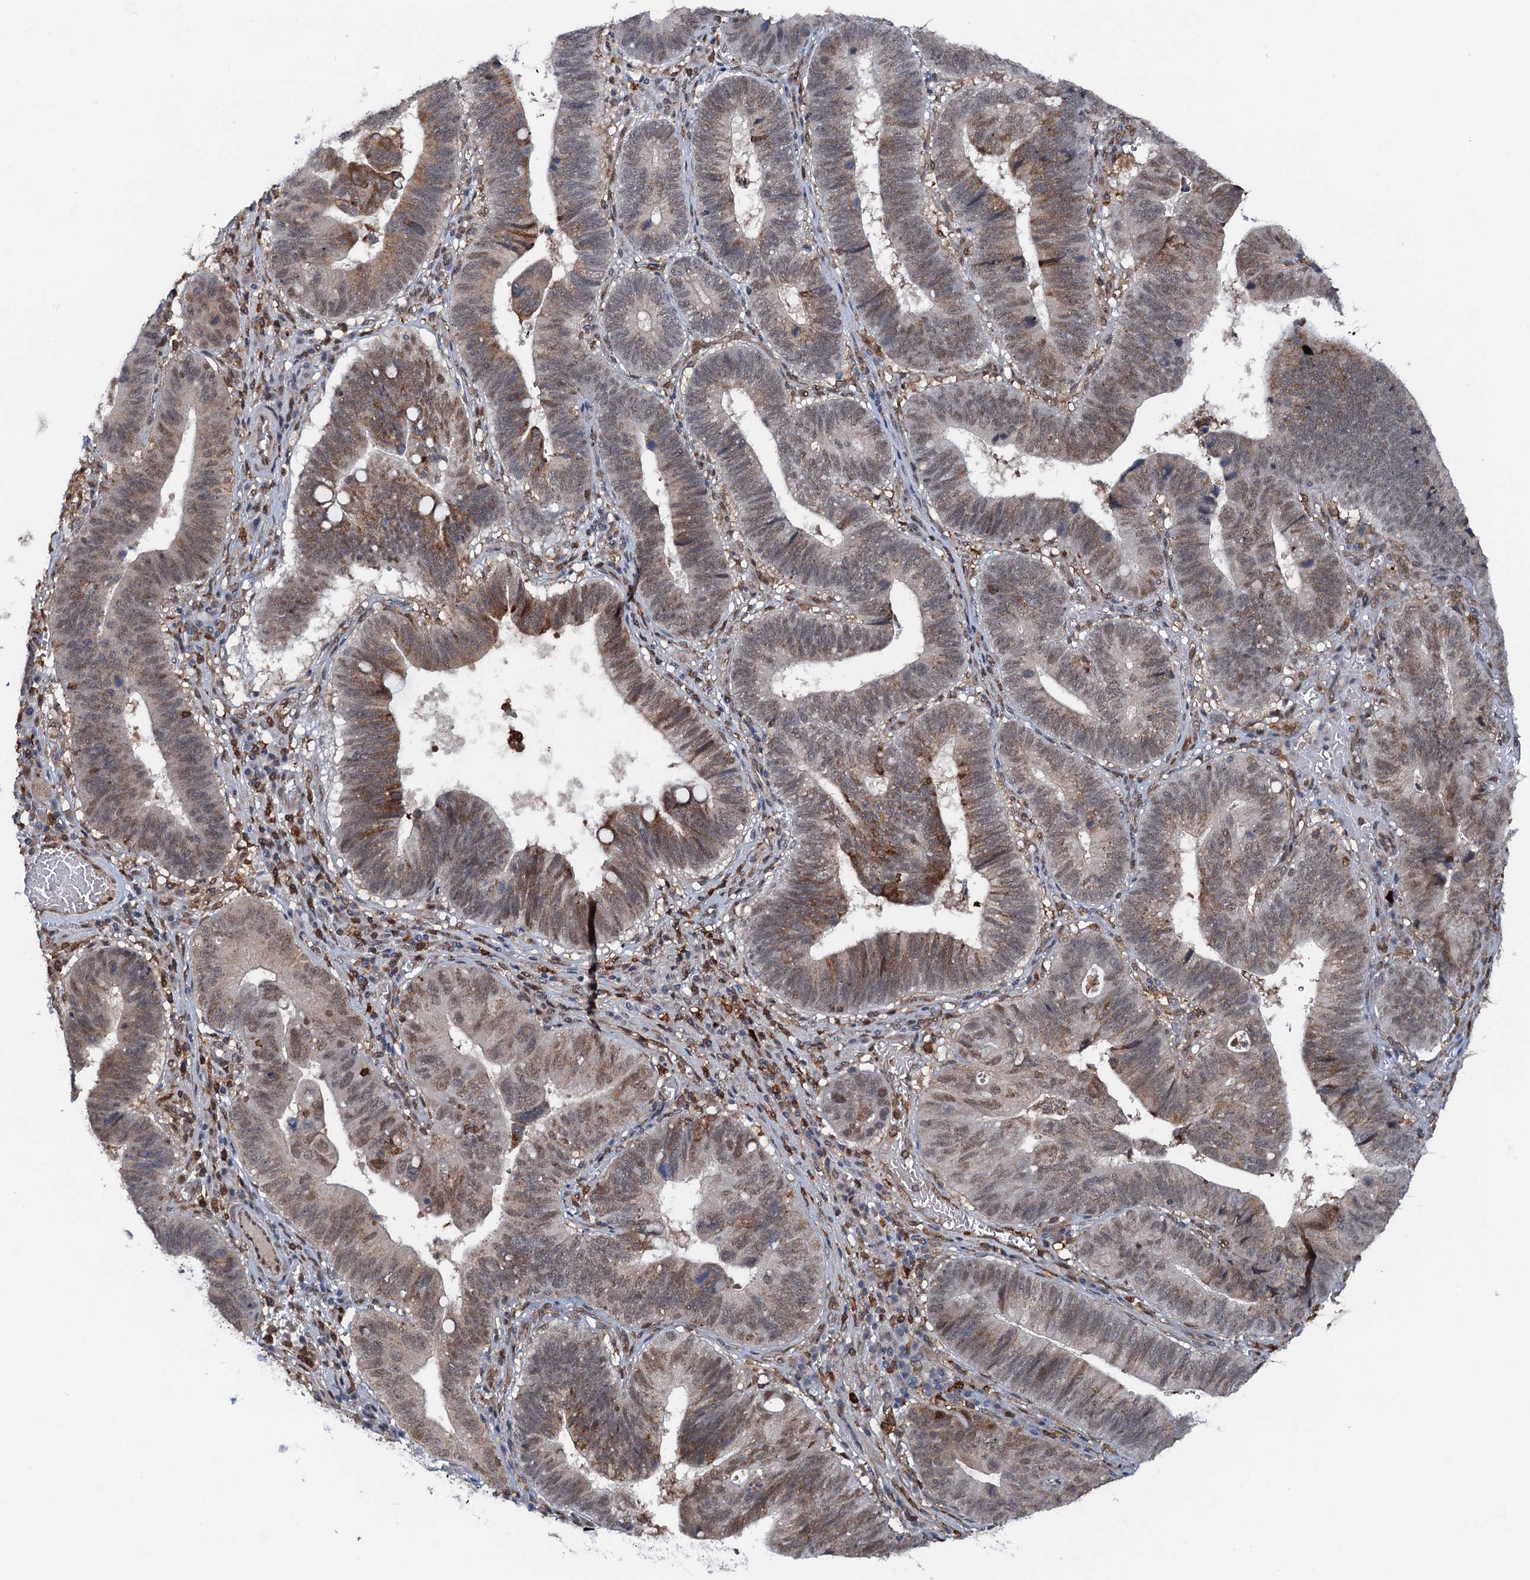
{"staining": {"intensity": "weak", "quantity": "25%-75%", "location": "cytoplasmic/membranous,nuclear"}, "tissue": "stomach cancer", "cell_type": "Tumor cells", "image_type": "cancer", "snomed": [{"axis": "morphology", "description": "Adenocarcinoma, NOS"}, {"axis": "topography", "description": "Stomach"}], "caption": "Stomach cancer stained with a protein marker reveals weak staining in tumor cells.", "gene": "ZNF609", "patient": {"sex": "male", "age": 59}}